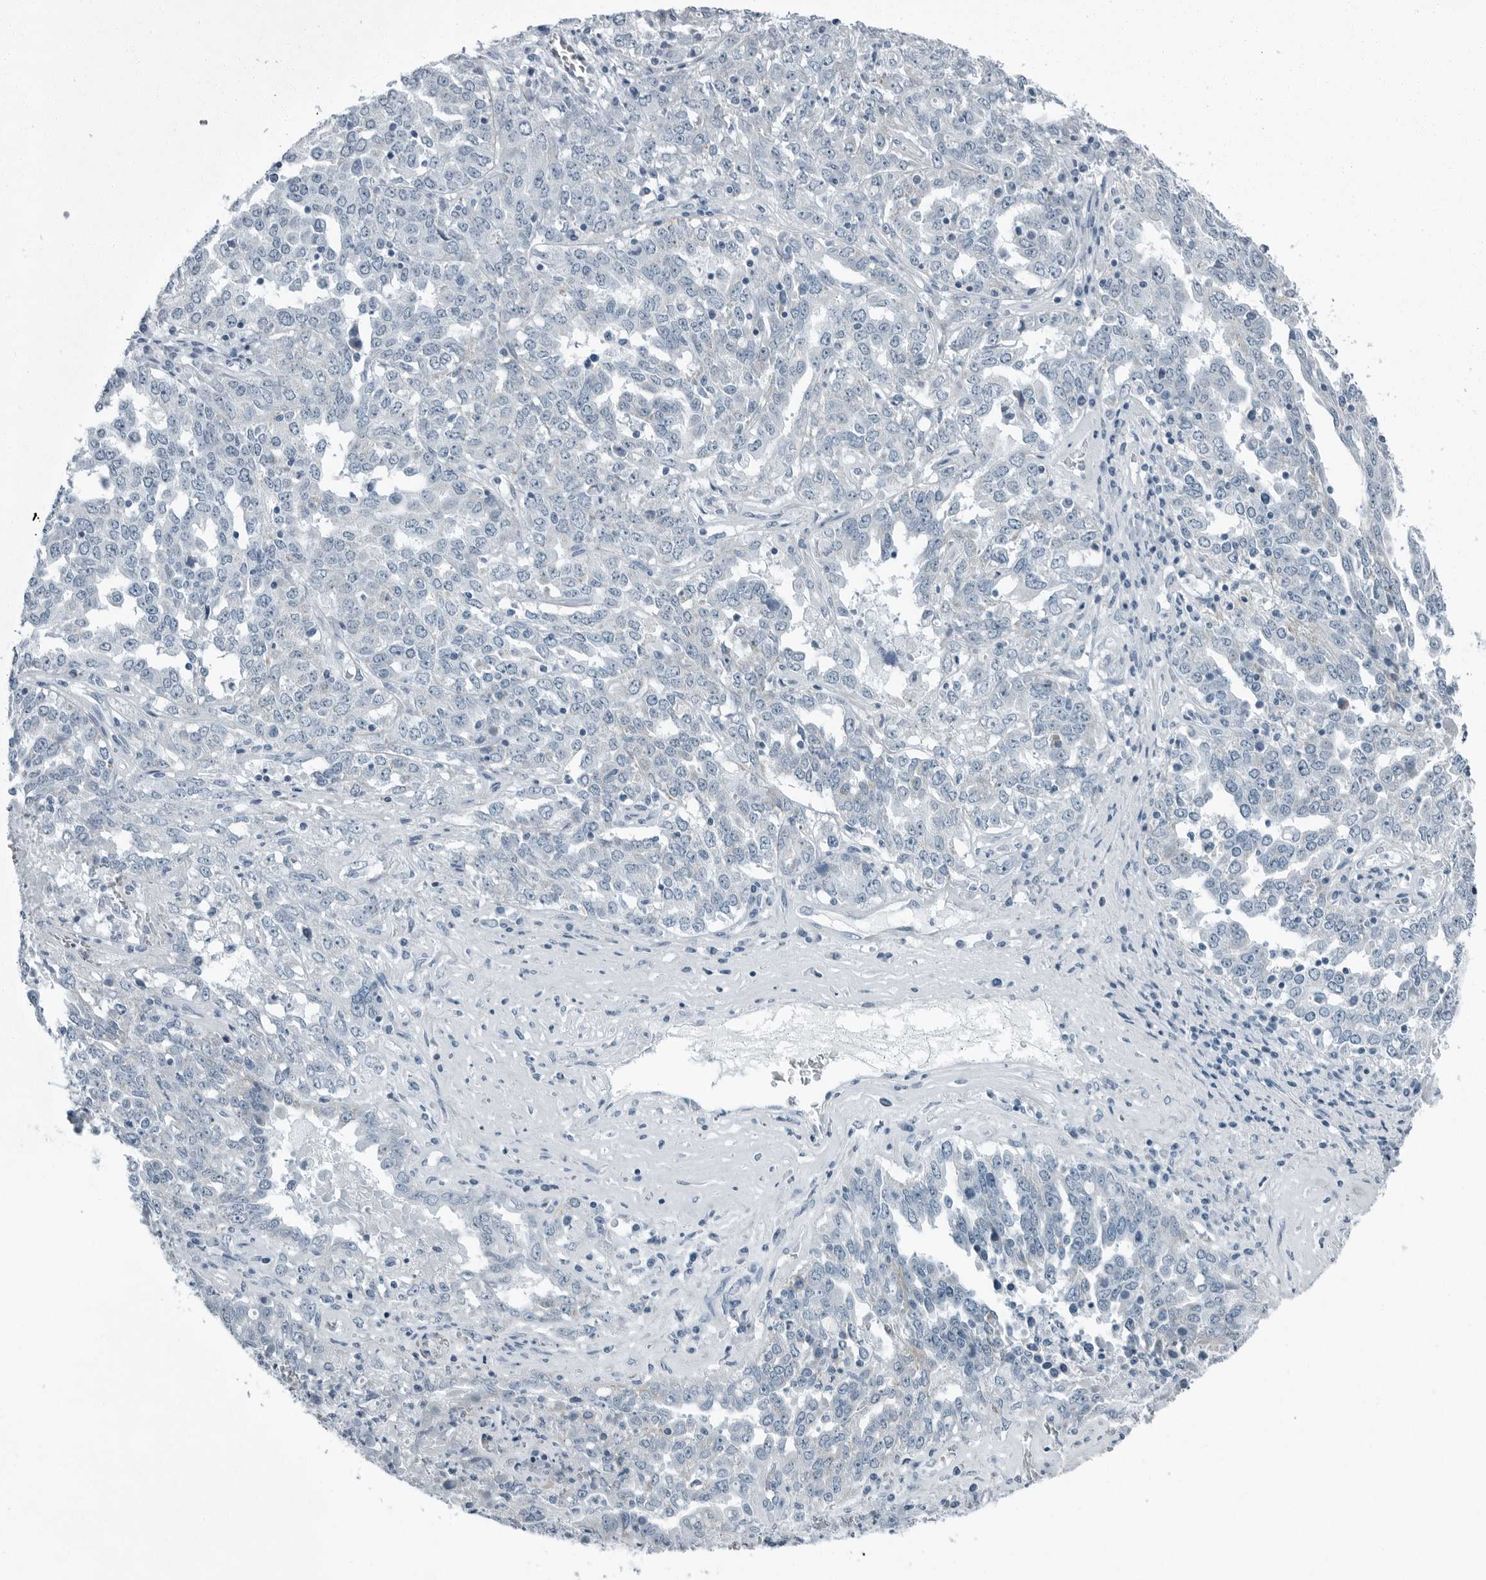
{"staining": {"intensity": "negative", "quantity": "none", "location": "none"}, "tissue": "ovarian cancer", "cell_type": "Tumor cells", "image_type": "cancer", "snomed": [{"axis": "morphology", "description": "Carcinoma, endometroid"}, {"axis": "topography", "description": "Ovary"}], "caption": "High magnification brightfield microscopy of ovarian endometroid carcinoma stained with DAB (brown) and counterstained with hematoxylin (blue): tumor cells show no significant positivity.", "gene": "ZPBP2", "patient": {"sex": "female", "age": 62}}